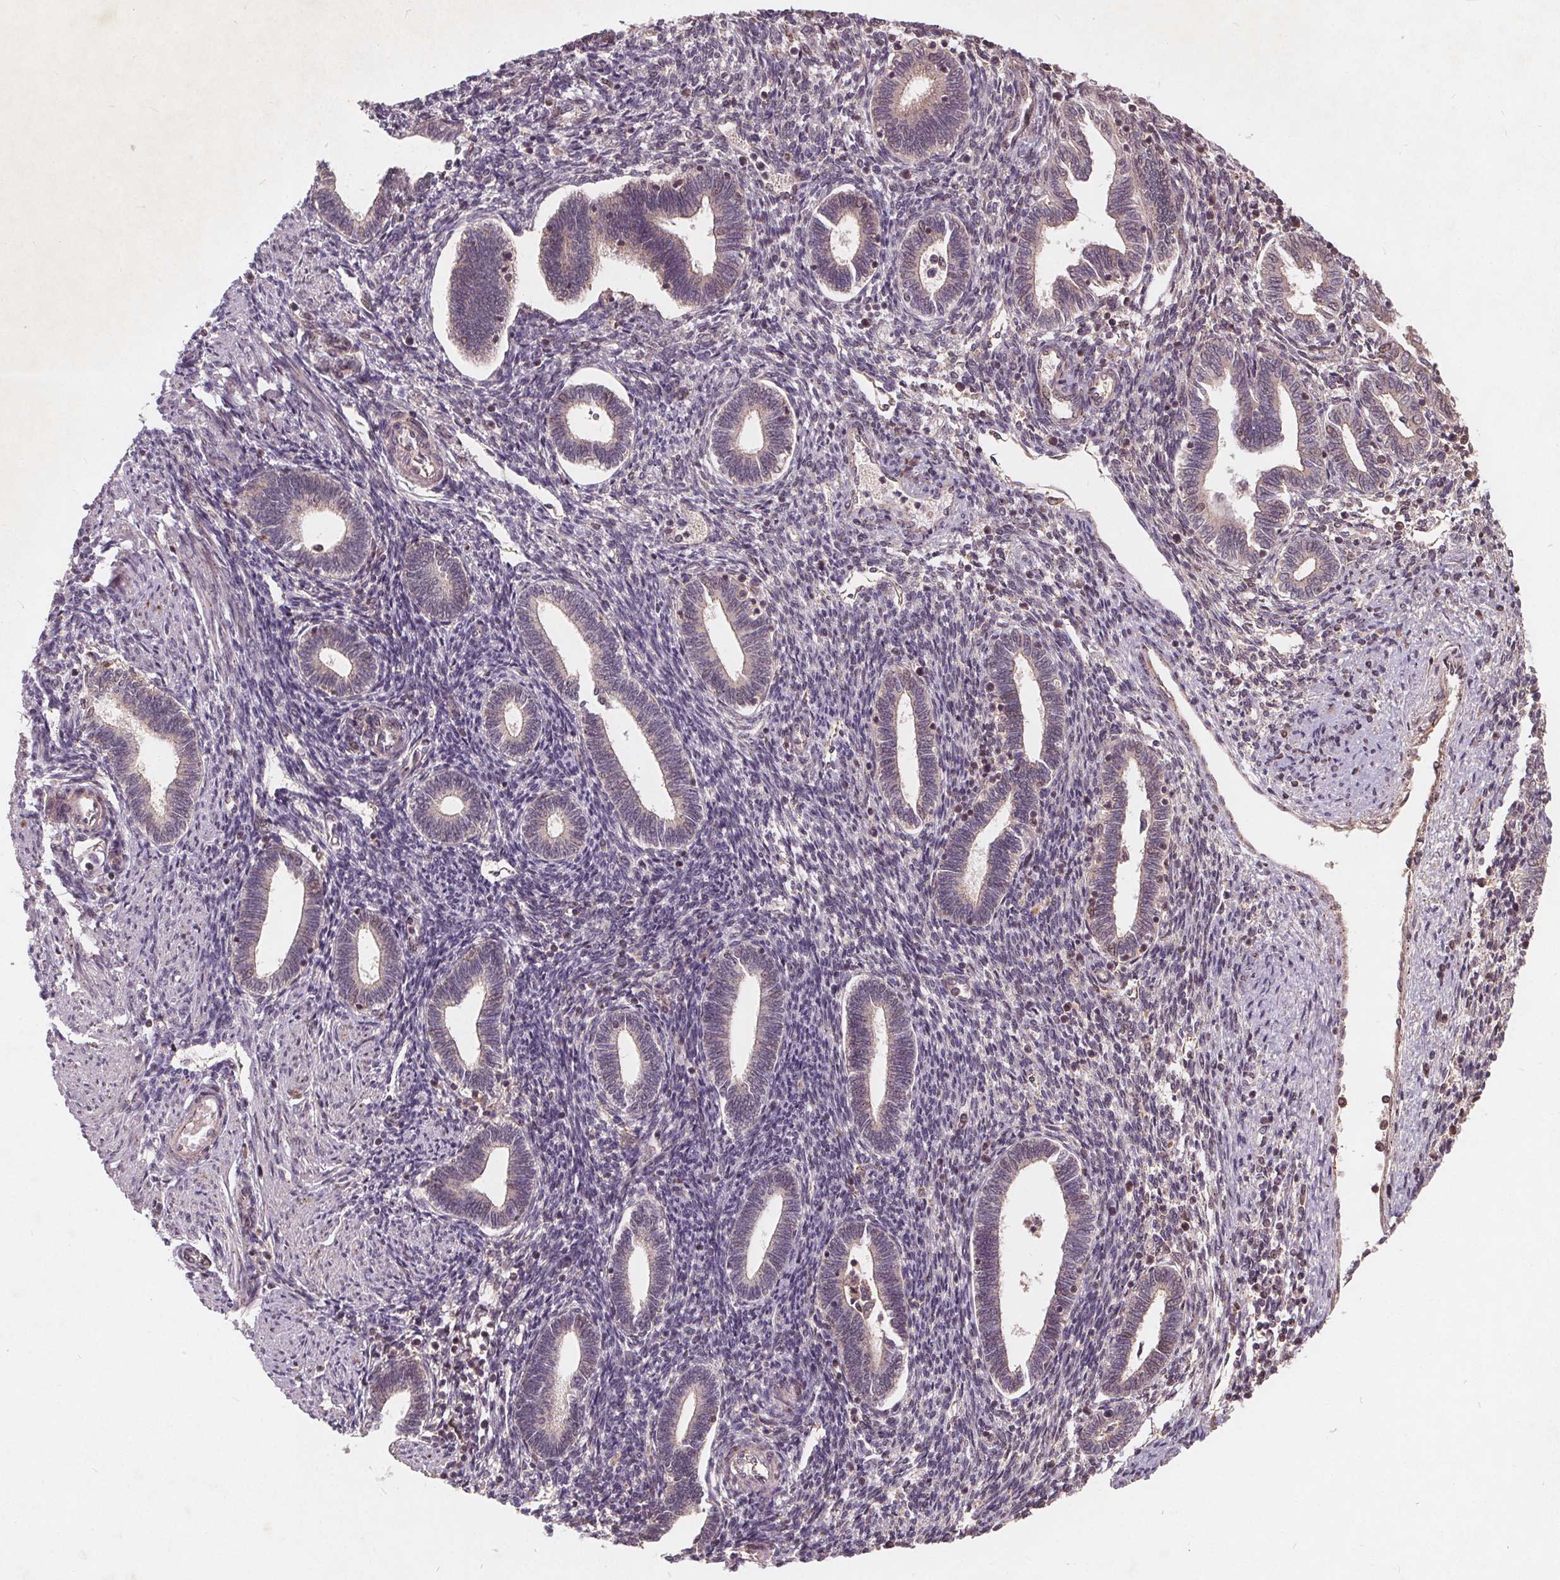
{"staining": {"intensity": "weak", "quantity": "<25%", "location": "cytoplasmic/membranous"}, "tissue": "endometrium", "cell_type": "Cells in endometrial stroma", "image_type": "normal", "snomed": [{"axis": "morphology", "description": "Normal tissue, NOS"}, {"axis": "topography", "description": "Endometrium"}], "caption": "This is an immunohistochemistry micrograph of normal endometrium. There is no expression in cells in endometrial stroma.", "gene": "CSNK1G2", "patient": {"sex": "female", "age": 42}}